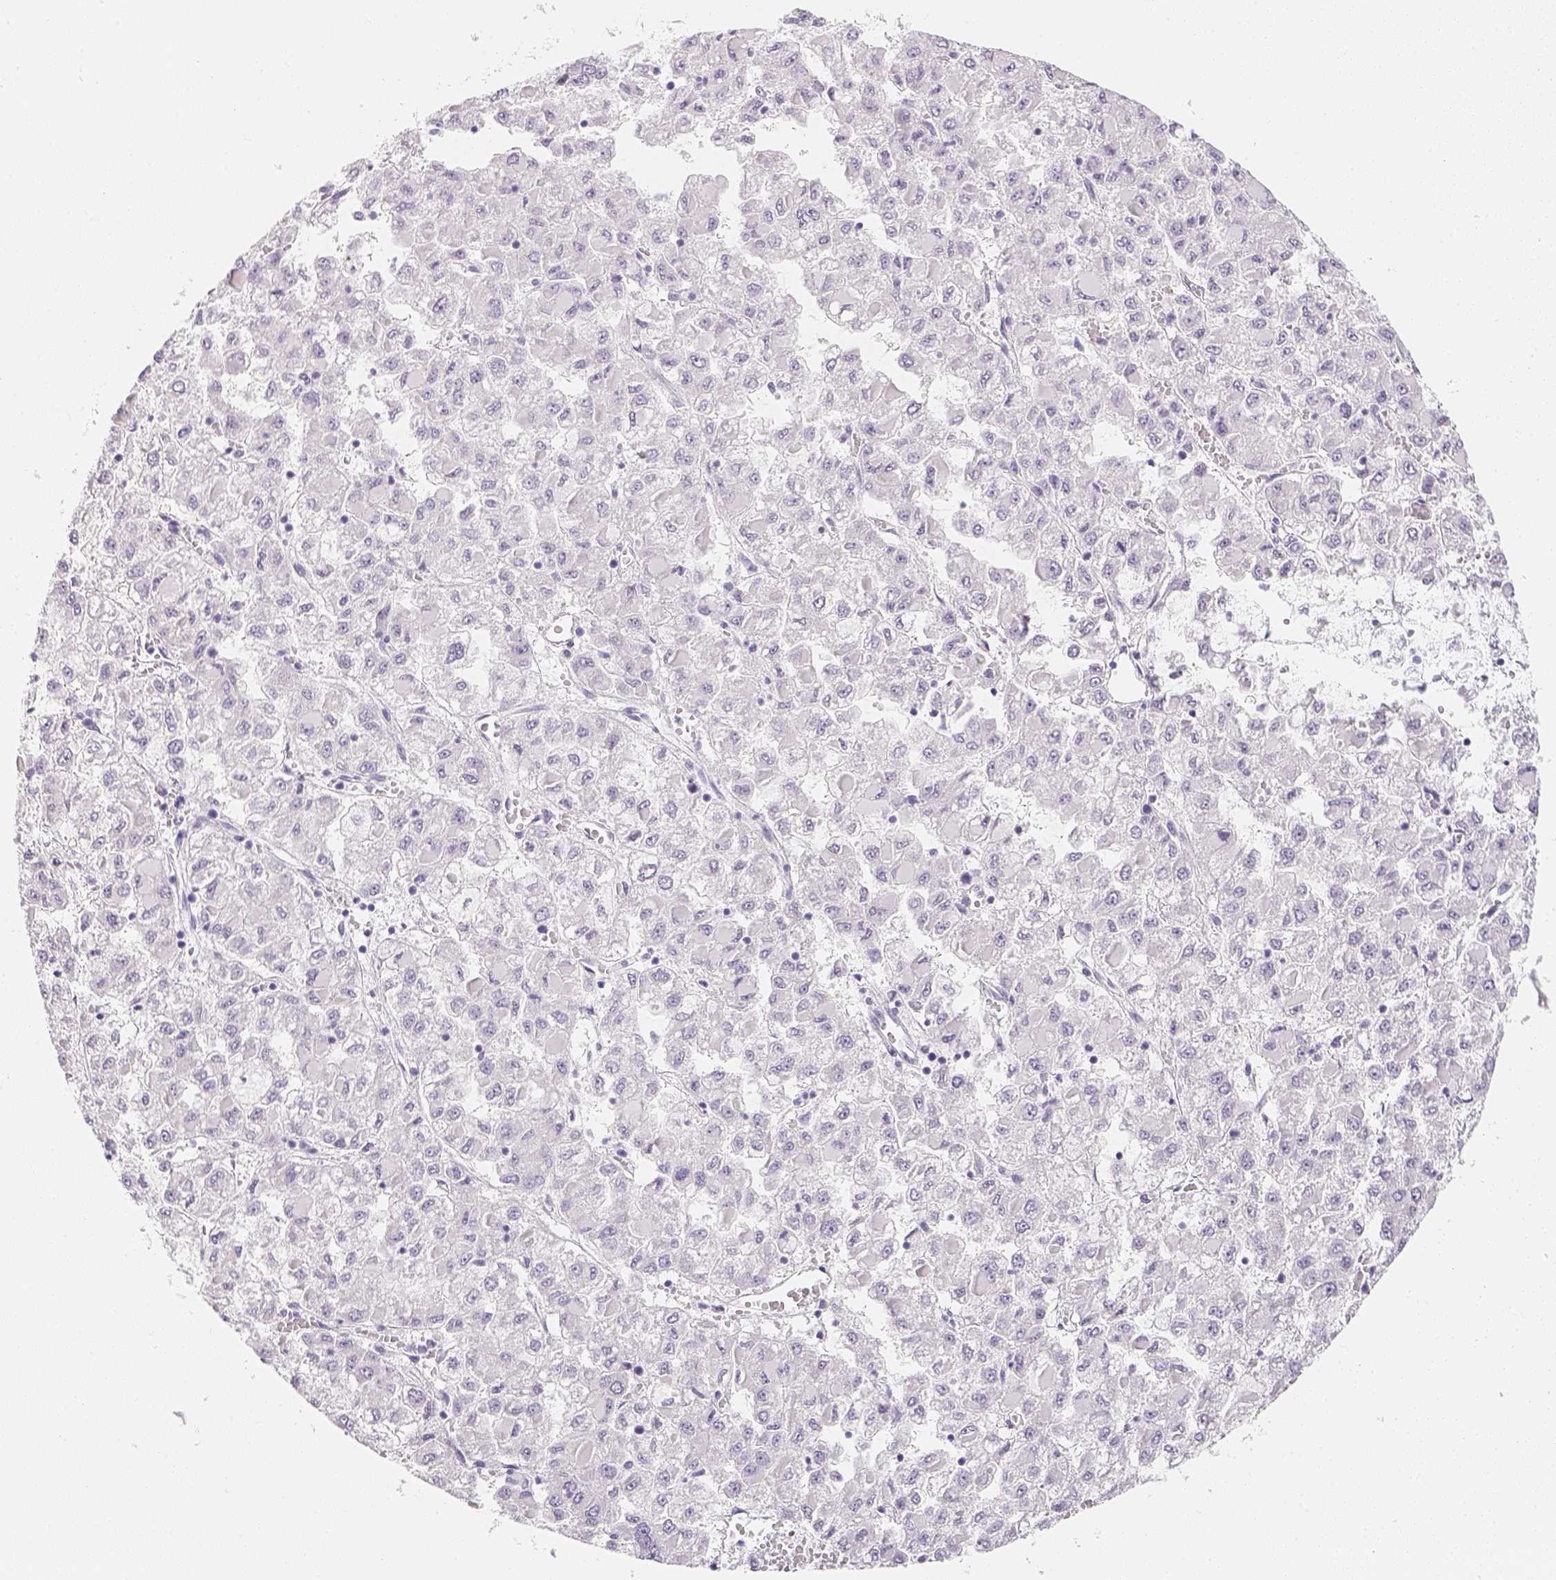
{"staining": {"intensity": "negative", "quantity": "none", "location": "none"}, "tissue": "liver cancer", "cell_type": "Tumor cells", "image_type": "cancer", "snomed": [{"axis": "morphology", "description": "Carcinoma, Hepatocellular, NOS"}, {"axis": "topography", "description": "Liver"}], "caption": "Immunohistochemistry (IHC) micrograph of neoplastic tissue: hepatocellular carcinoma (liver) stained with DAB demonstrates no significant protein expression in tumor cells.", "gene": "SLC18A1", "patient": {"sex": "male", "age": 40}}